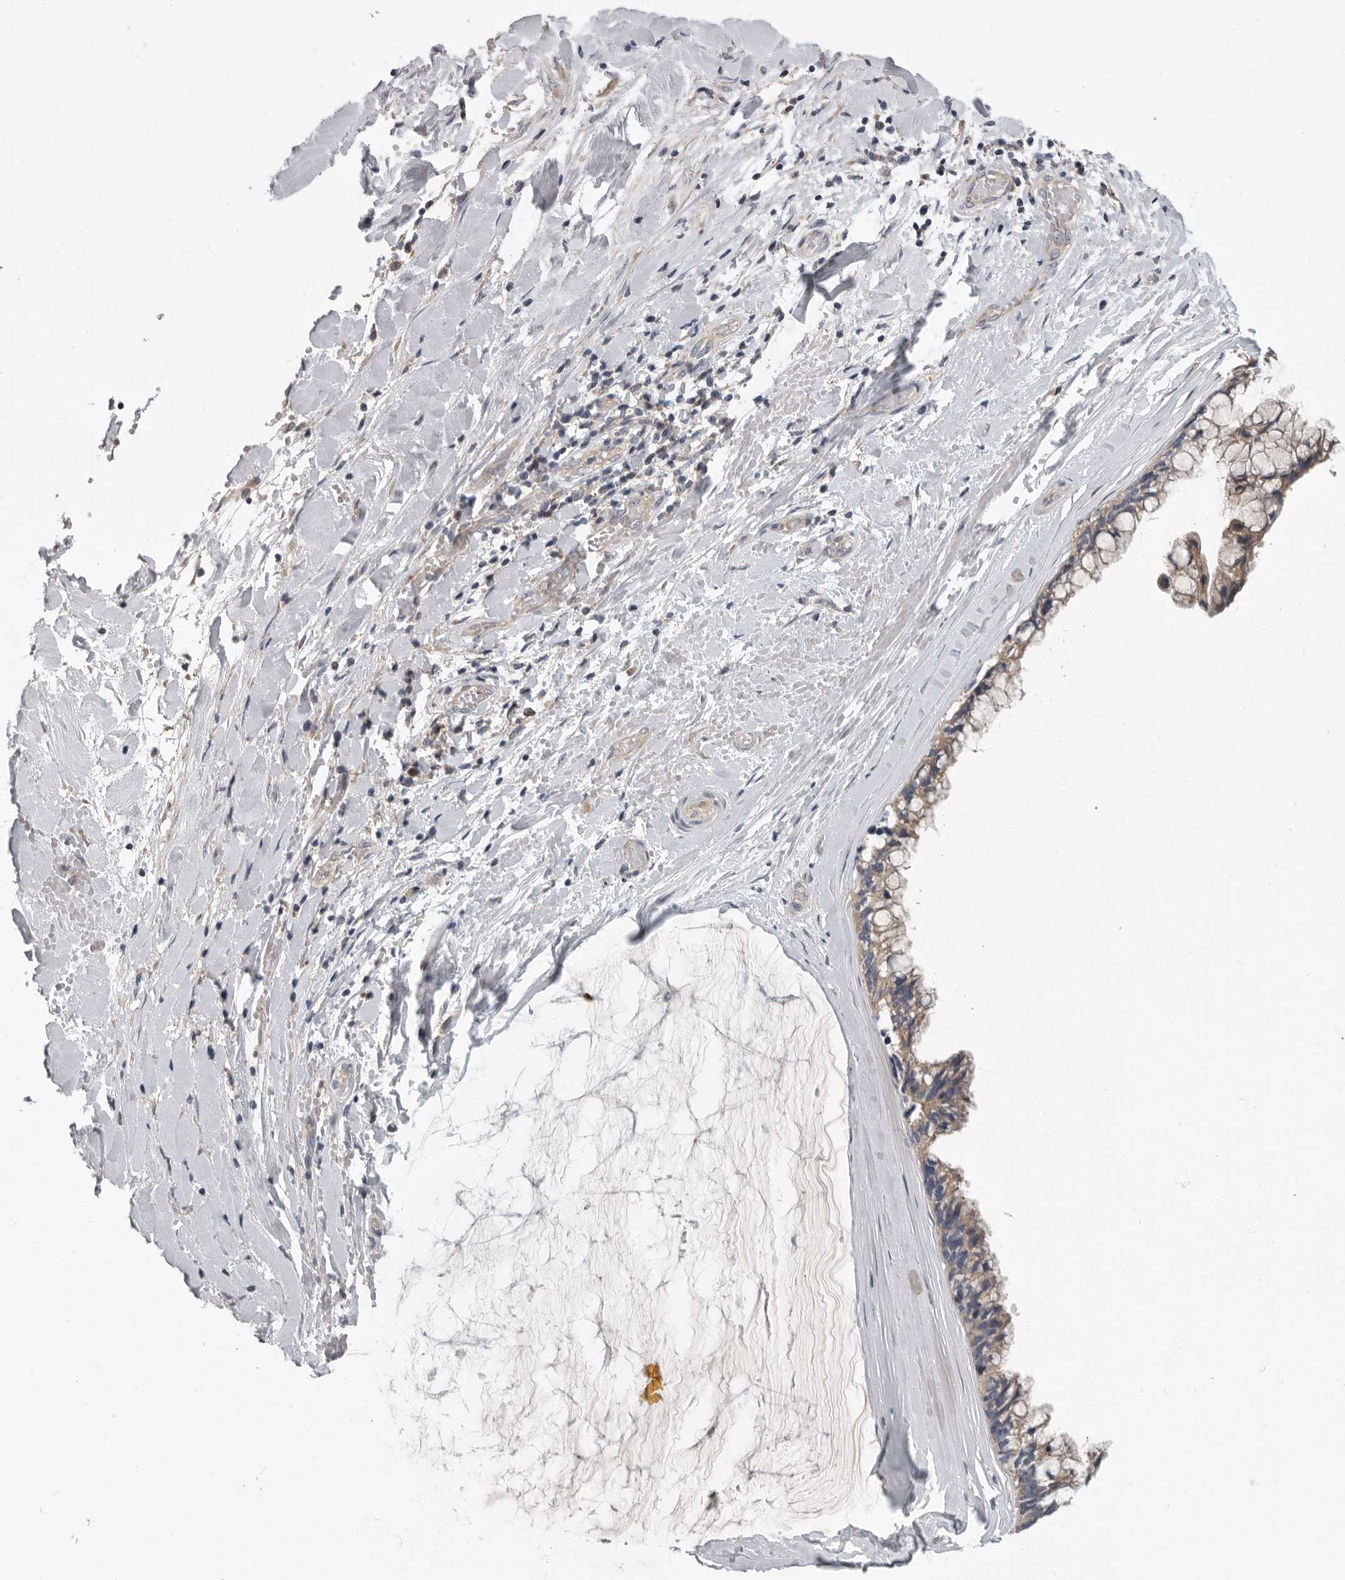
{"staining": {"intensity": "moderate", "quantity": ">75%", "location": "cytoplasmic/membranous"}, "tissue": "ovarian cancer", "cell_type": "Tumor cells", "image_type": "cancer", "snomed": [{"axis": "morphology", "description": "Cystadenocarcinoma, mucinous, NOS"}, {"axis": "topography", "description": "Ovary"}], "caption": "Approximately >75% of tumor cells in human ovarian cancer exhibit moderate cytoplasmic/membranous protein expression as visualized by brown immunohistochemical staining.", "gene": "TMEM199", "patient": {"sex": "female", "age": 39}}